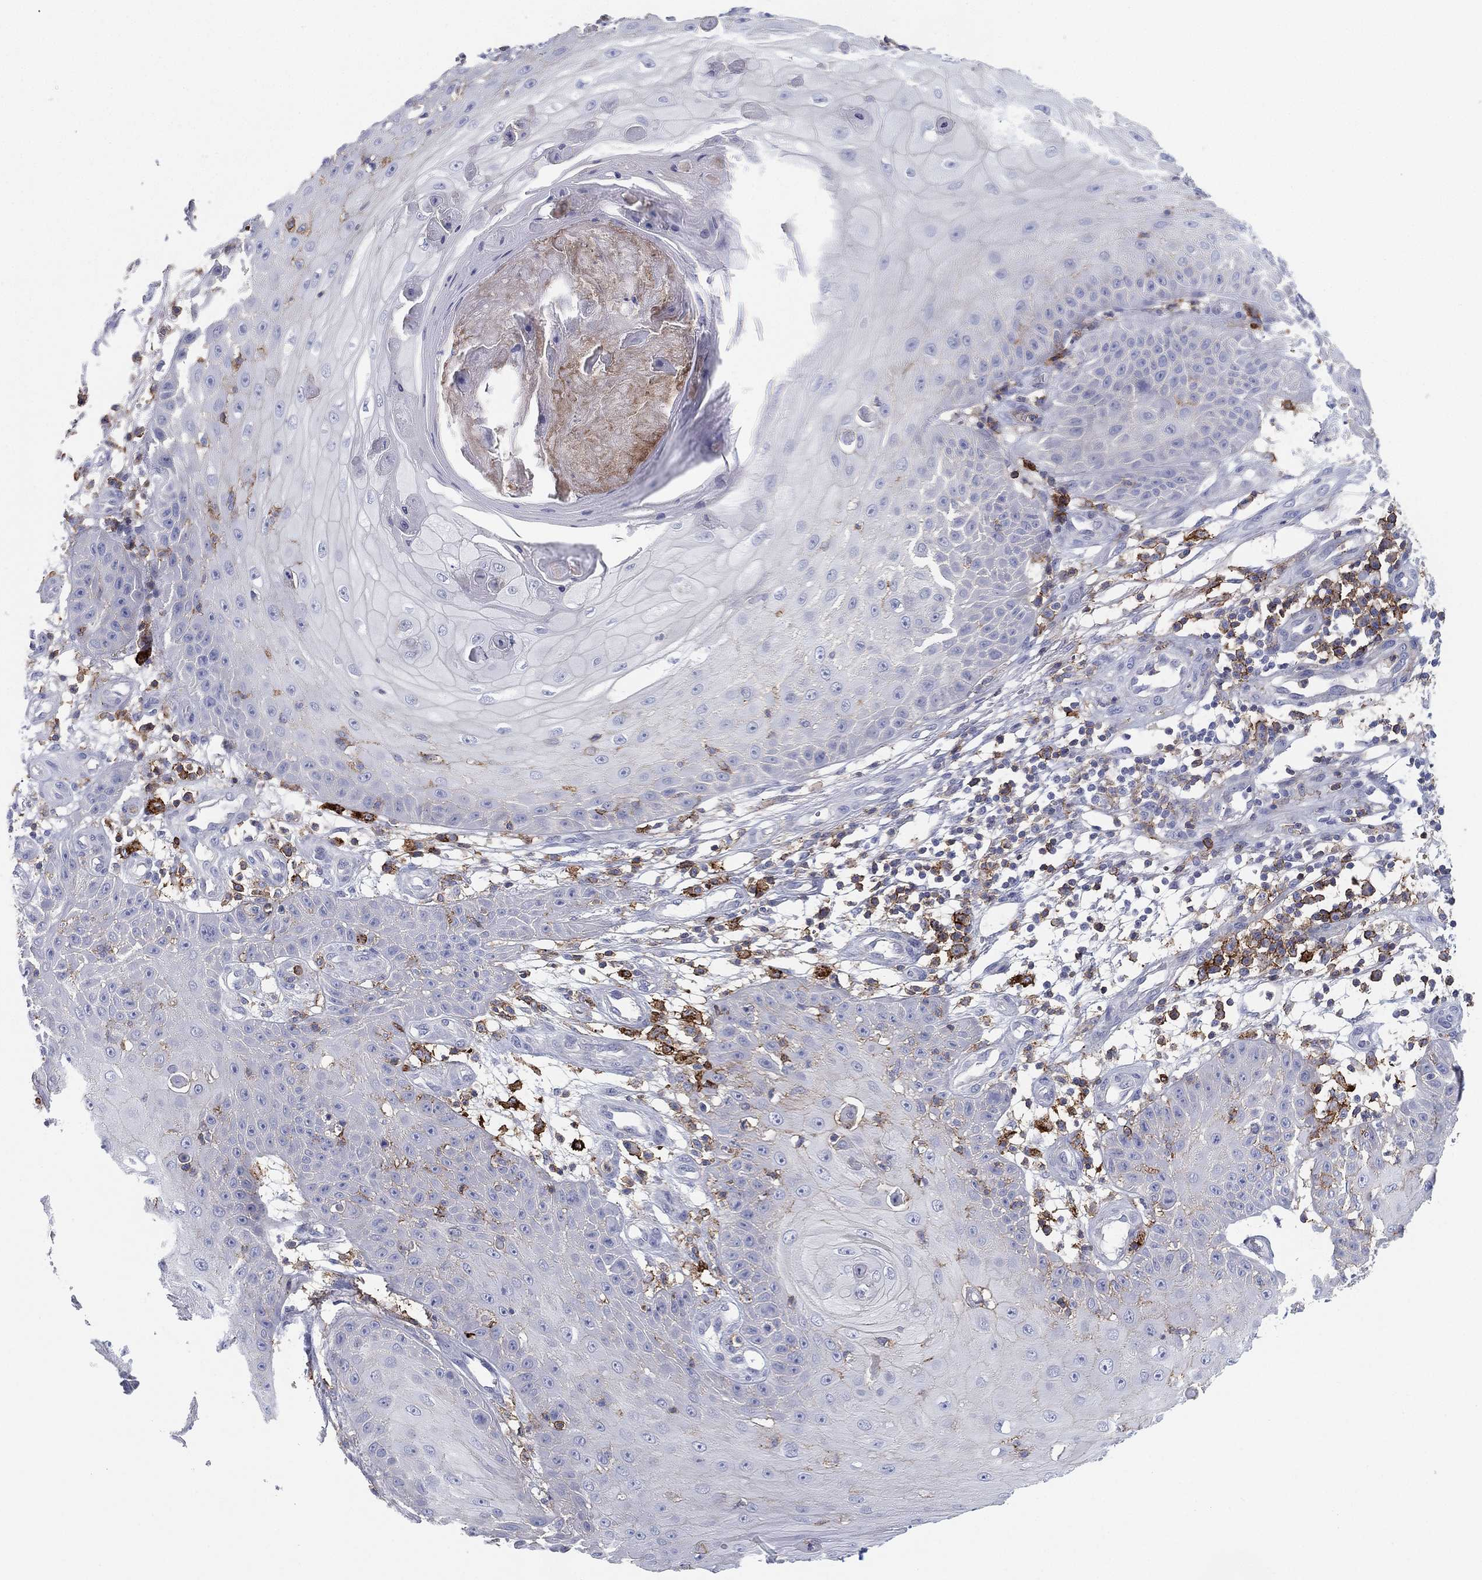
{"staining": {"intensity": "negative", "quantity": "none", "location": "none"}, "tissue": "skin cancer", "cell_type": "Tumor cells", "image_type": "cancer", "snomed": [{"axis": "morphology", "description": "Squamous cell carcinoma, NOS"}, {"axis": "topography", "description": "Skin"}], "caption": "High power microscopy image of an immunohistochemistry histopathology image of squamous cell carcinoma (skin), revealing no significant staining in tumor cells.", "gene": "SELPLG", "patient": {"sex": "male", "age": 70}}